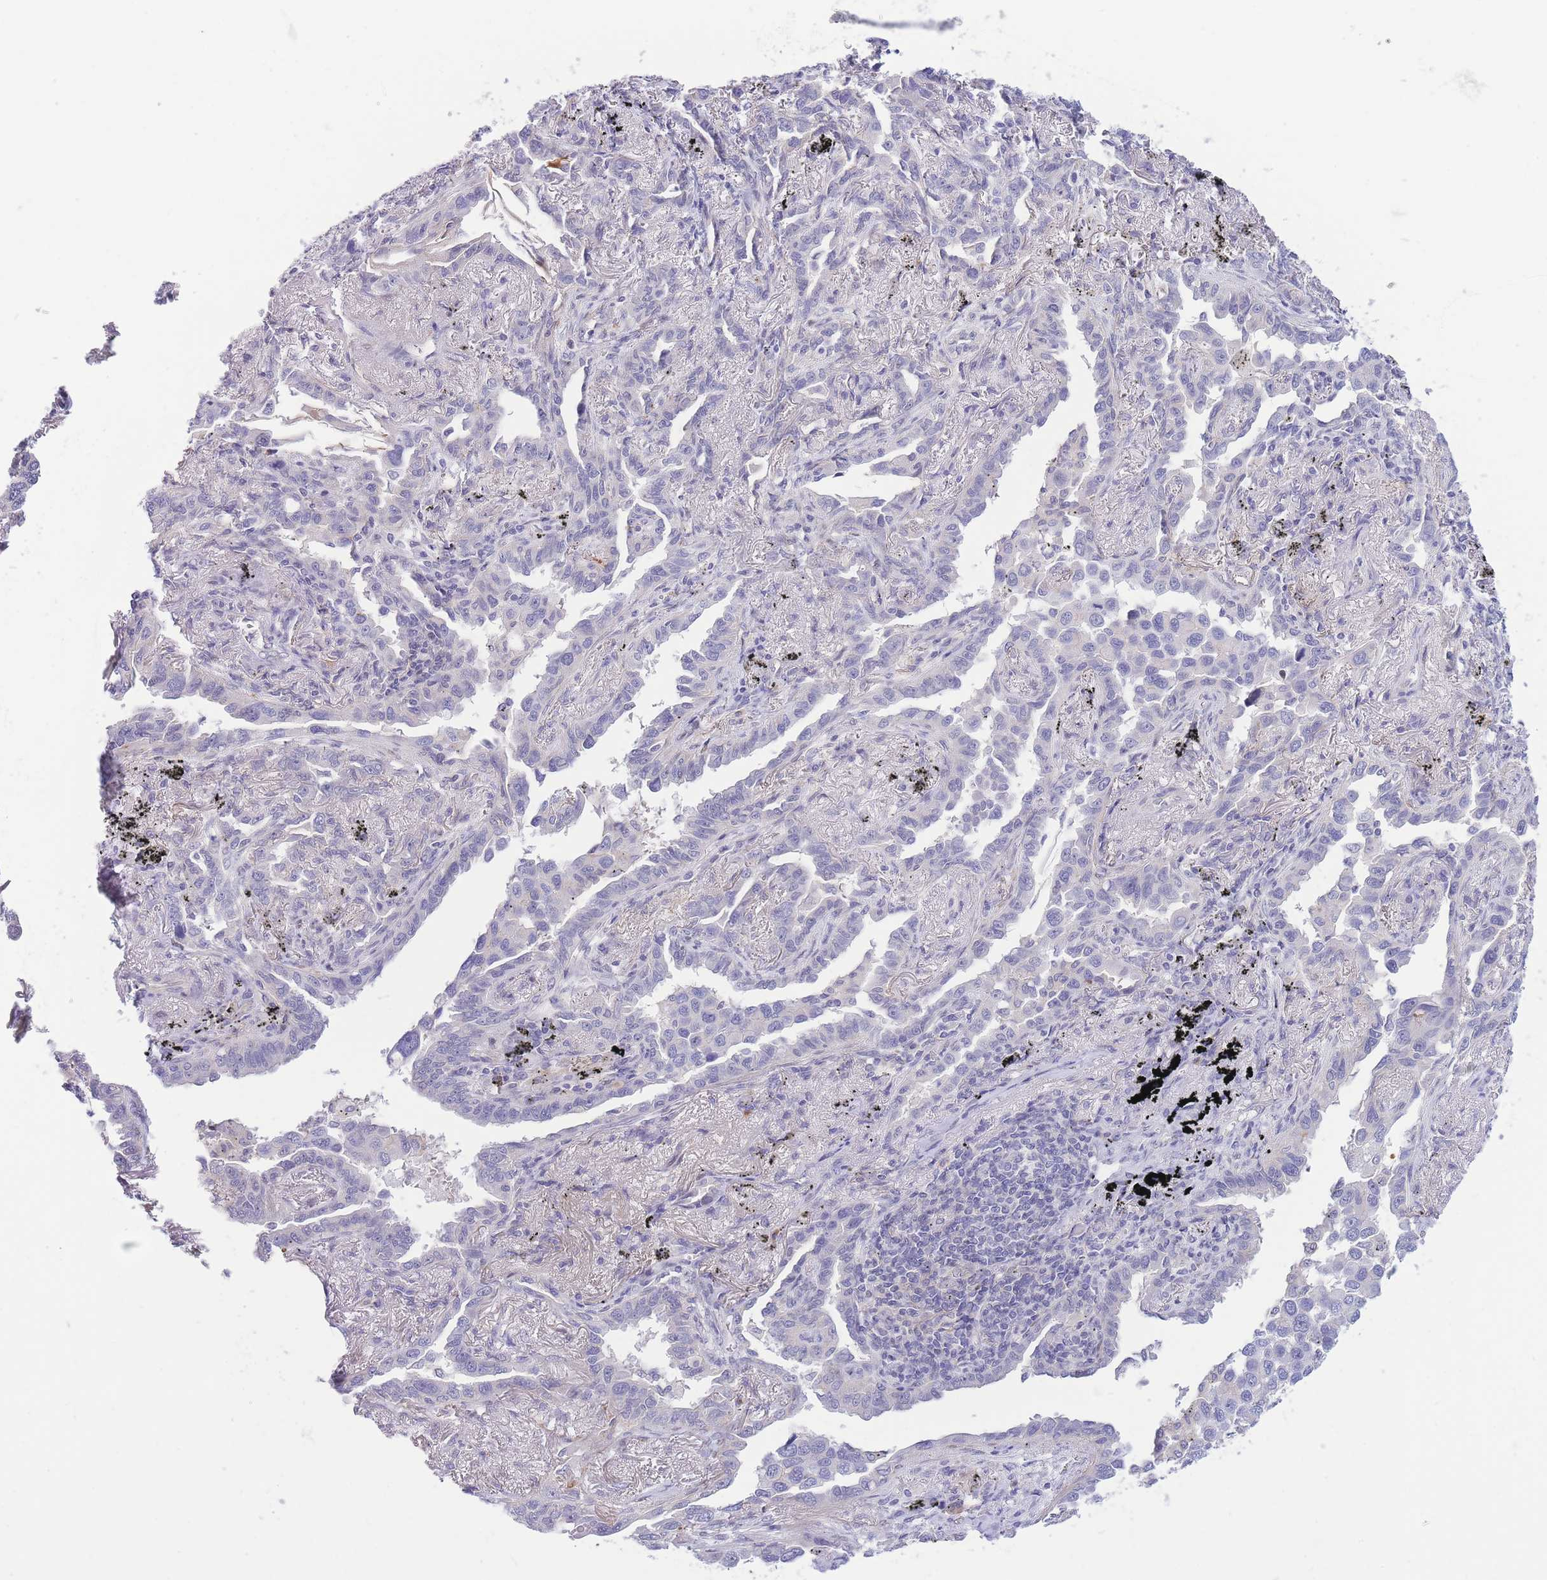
{"staining": {"intensity": "negative", "quantity": "none", "location": "none"}, "tissue": "lung cancer", "cell_type": "Tumor cells", "image_type": "cancer", "snomed": [{"axis": "morphology", "description": "Adenocarcinoma, NOS"}, {"axis": "topography", "description": "Lung"}], "caption": "There is no significant staining in tumor cells of lung adenocarcinoma.", "gene": "C9orf152", "patient": {"sex": "male", "age": 67}}